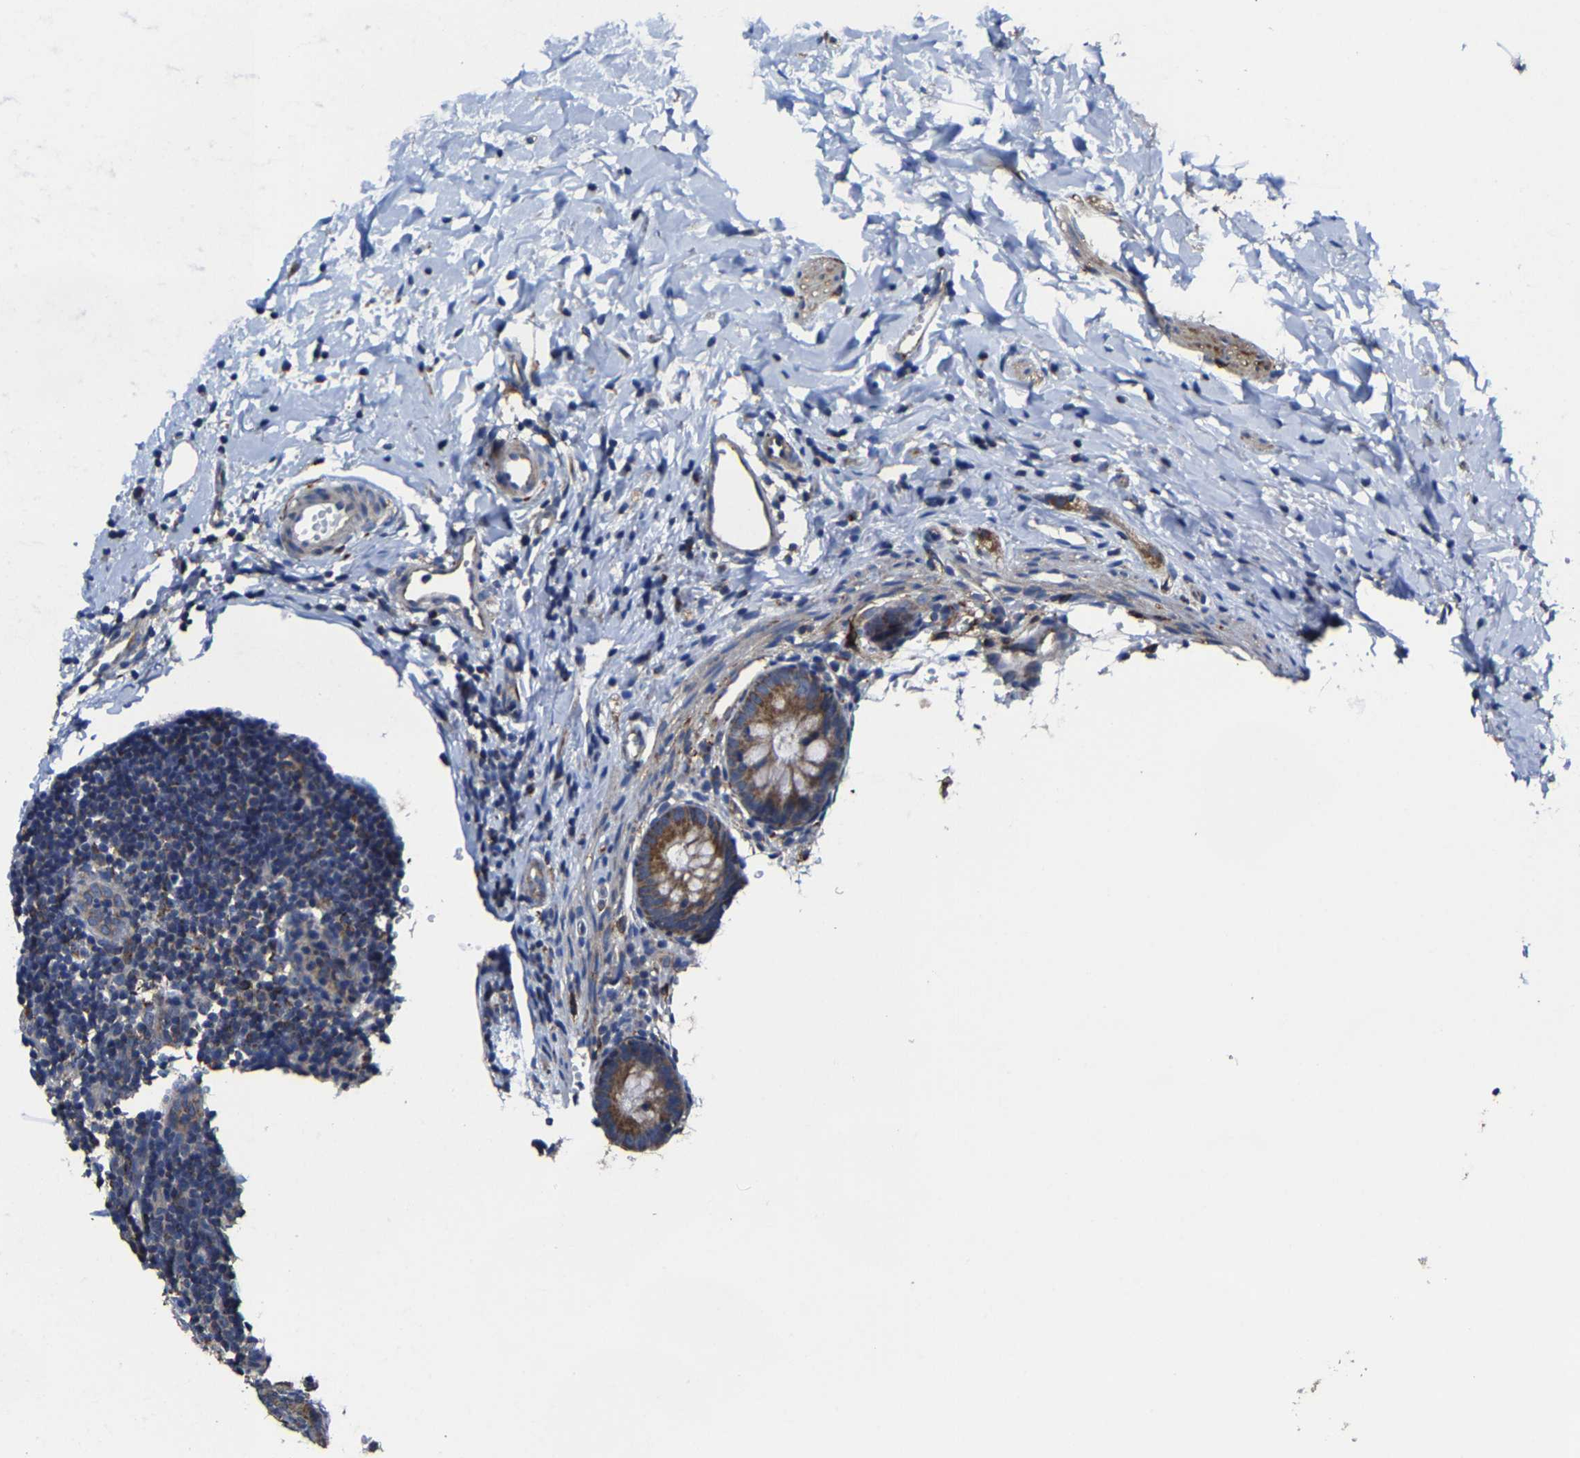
{"staining": {"intensity": "moderate", "quantity": "25%-75%", "location": "cytoplasmic/membranous"}, "tissue": "appendix", "cell_type": "Glandular cells", "image_type": "normal", "snomed": [{"axis": "morphology", "description": "Normal tissue, NOS"}, {"axis": "topography", "description": "Appendix"}], "caption": "There is medium levels of moderate cytoplasmic/membranous staining in glandular cells of normal appendix, as demonstrated by immunohistochemical staining (brown color).", "gene": "AGK", "patient": {"sex": "male", "age": 1}}